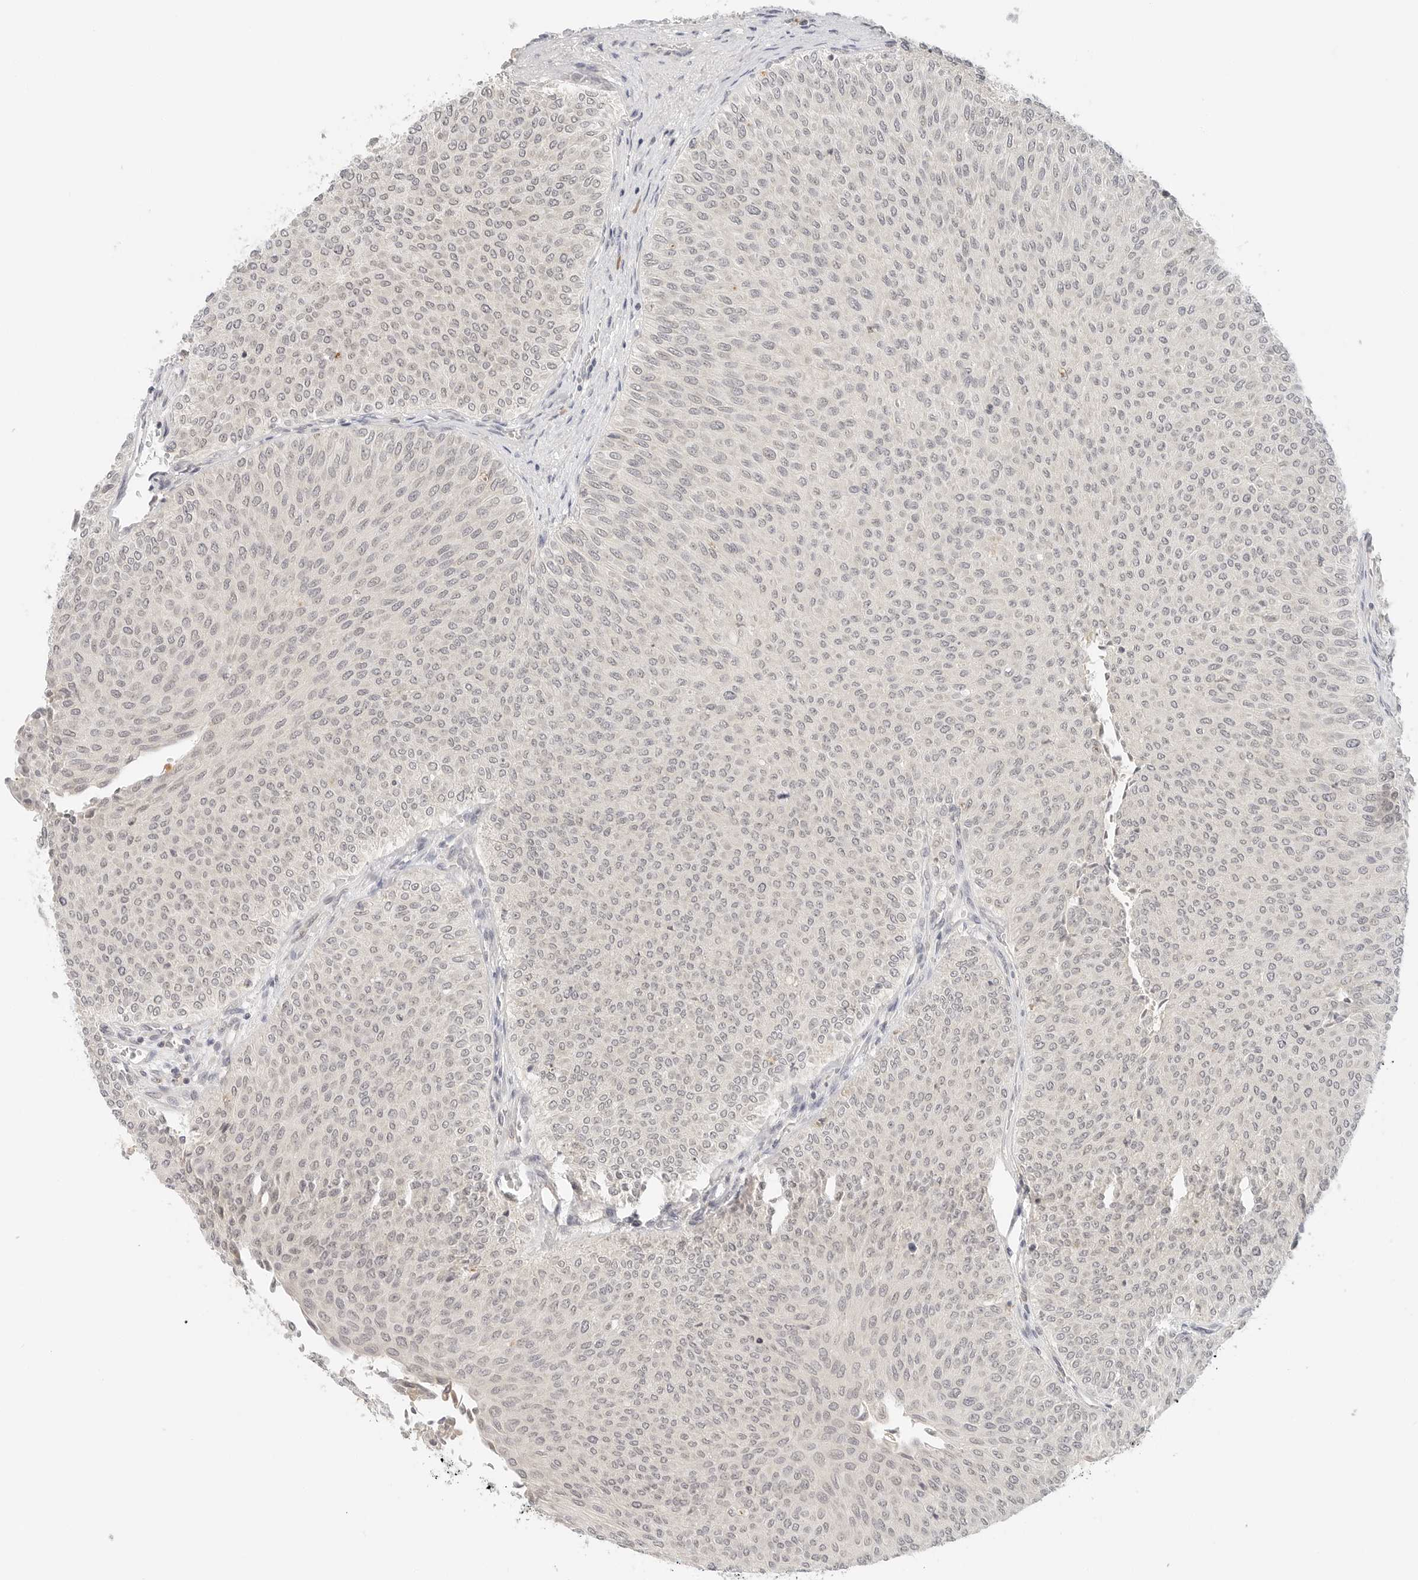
{"staining": {"intensity": "negative", "quantity": "none", "location": "none"}, "tissue": "urothelial cancer", "cell_type": "Tumor cells", "image_type": "cancer", "snomed": [{"axis": "morphology", "description": "Urothelial carcinoma, Low grade"}, {"axis": "topography", "description": "Urinary bladder"}], "caption": "Image shows no significant protein expression in tumor cells of low-grade urothelial carcinoma.", "gene": "NEO1", "patient": {"sex": "male", "age": 78}}